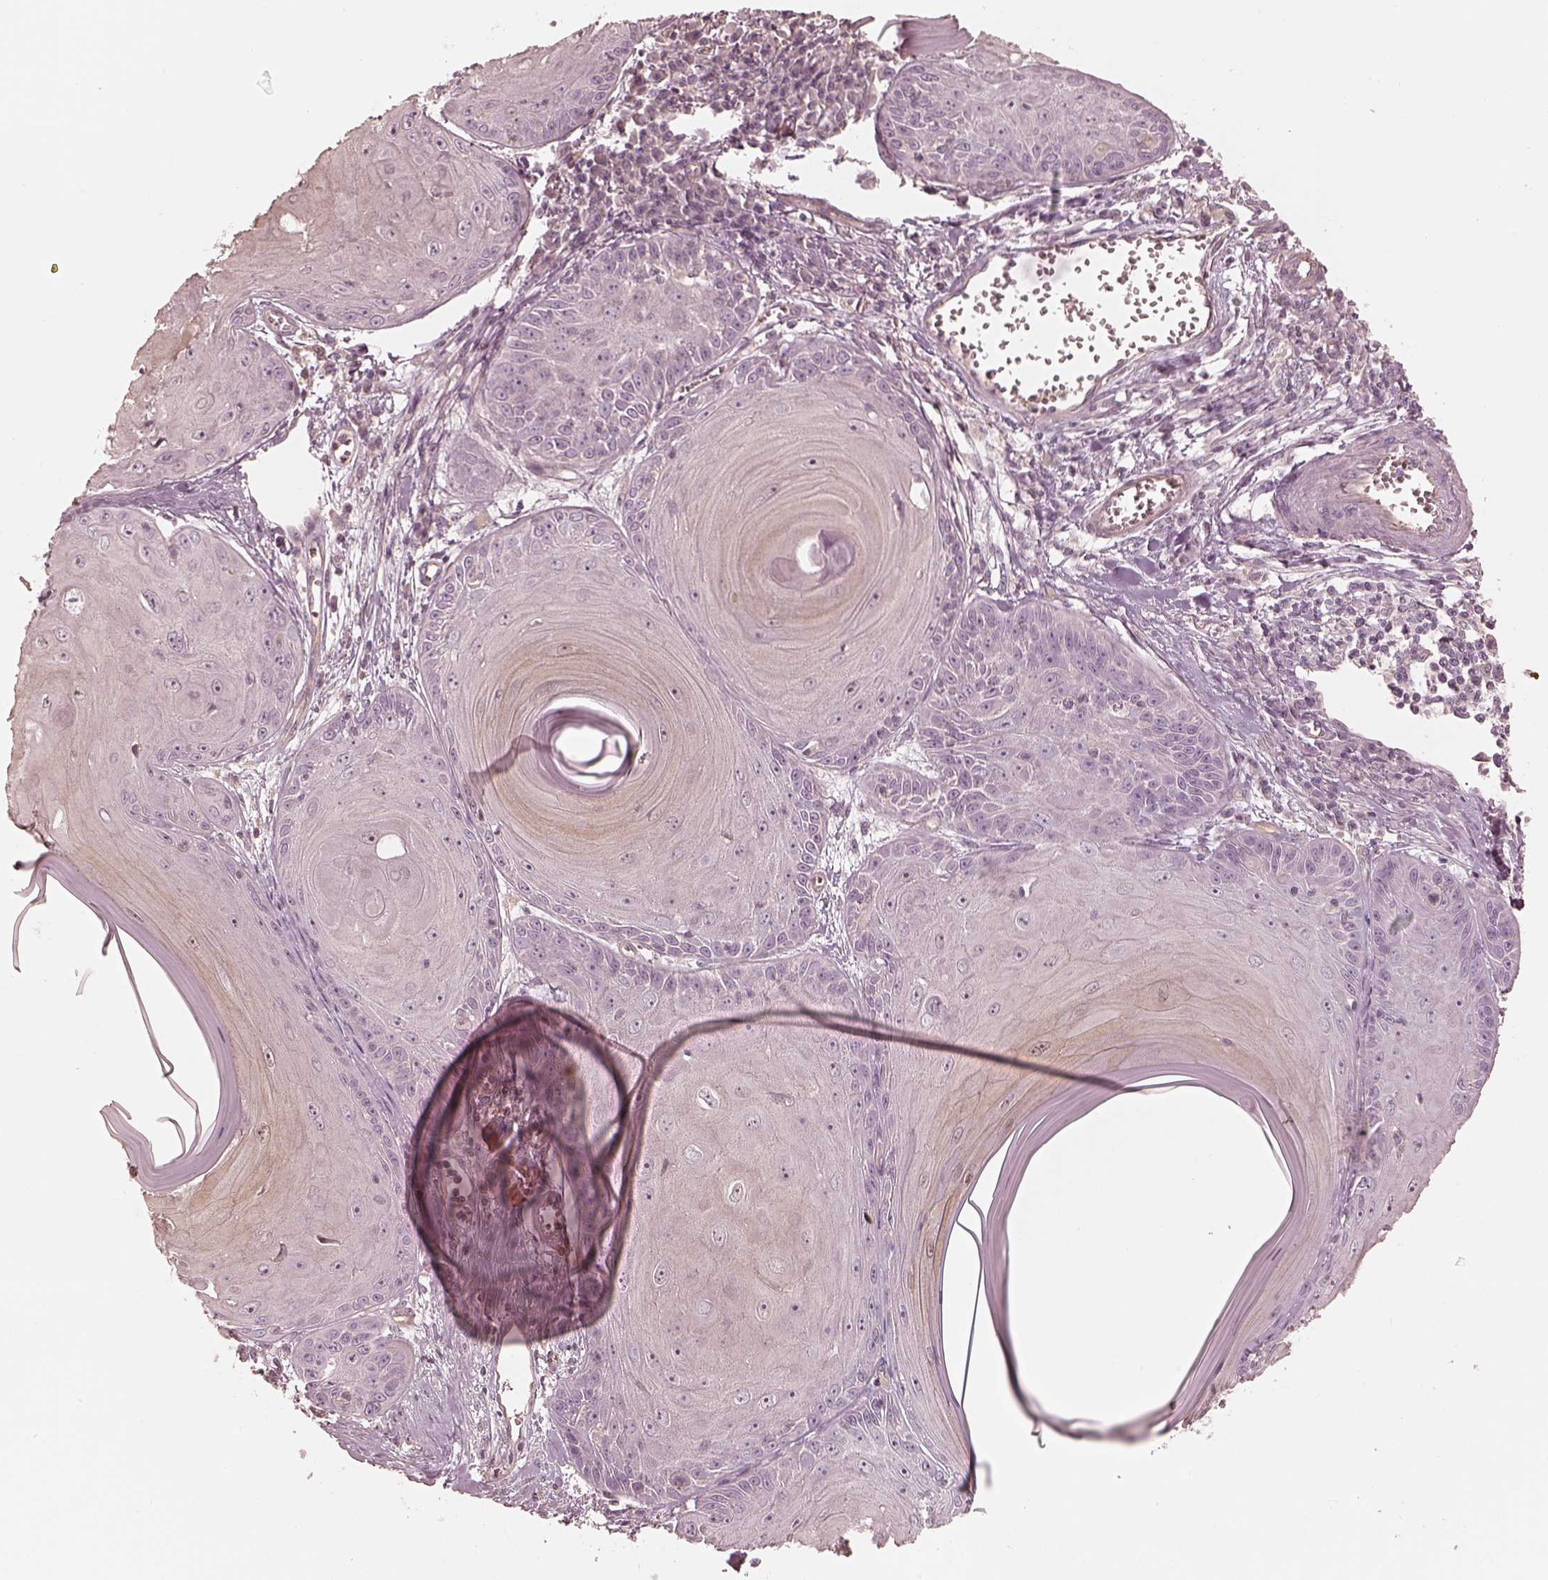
{"staining": {"intensity": "negative", "quantity": "none", "location": "none"}, "tissue": "skin cancer", "cell_type": "Tumor cells", "image_type": "cancer", "snomed": [{"axis": "morphology", "description": "Squamous cell carcinoma, NOS"}, {"axis": "topography", "description": "Skin"}, {"axis": "topography", "description": "Vulva"}], "caption": "Skin cancer (squamous cell carcinoma) was stained to show a protein in brown. There is no significant staining in tumor cells. (DAB immunohistochemistry, high magnification).", "gene": "KIF5C", "patient": {"sex": "female", "age": 85}}